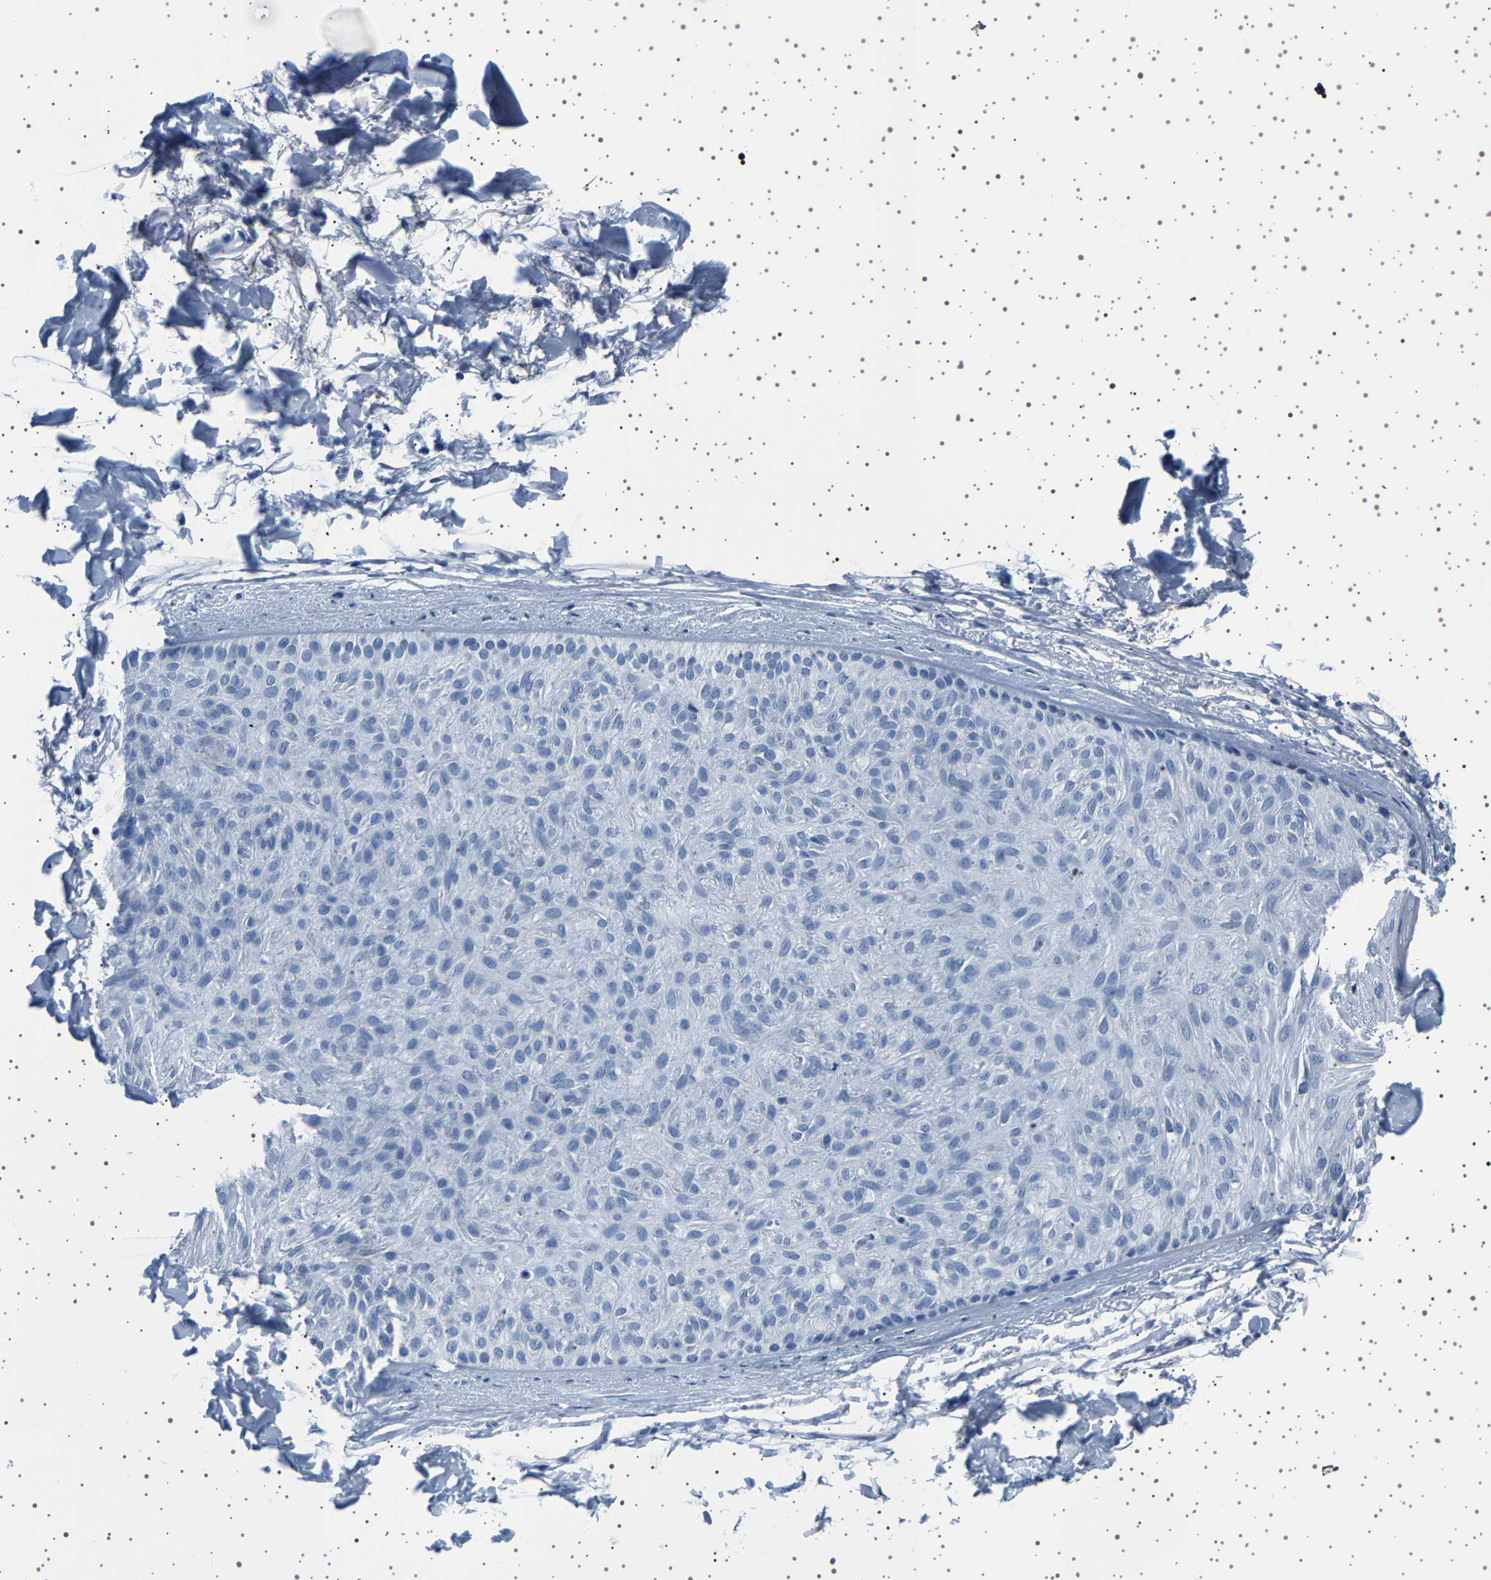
{"staining": {"intensity": "negative", "quantity": "none", "location": "none"}, "tissue": "skin cancer", "cell_type": "Tumor cells", "image_type": "cancer", "snomed": [{"axis": "morphology", "description": "Normal tissue, NOS"}, {"axis": "morphology", "description": "Basal cell carcinoma"}, {"axis": "topography", "description": "Skin"}], "caption": "DAB immunohistochemical staining of skin basal cell carcinoma exhibits no significant staining in tumor cells.", "gene": "TFF3", "patient": {"sex": "male", "age": 52}}